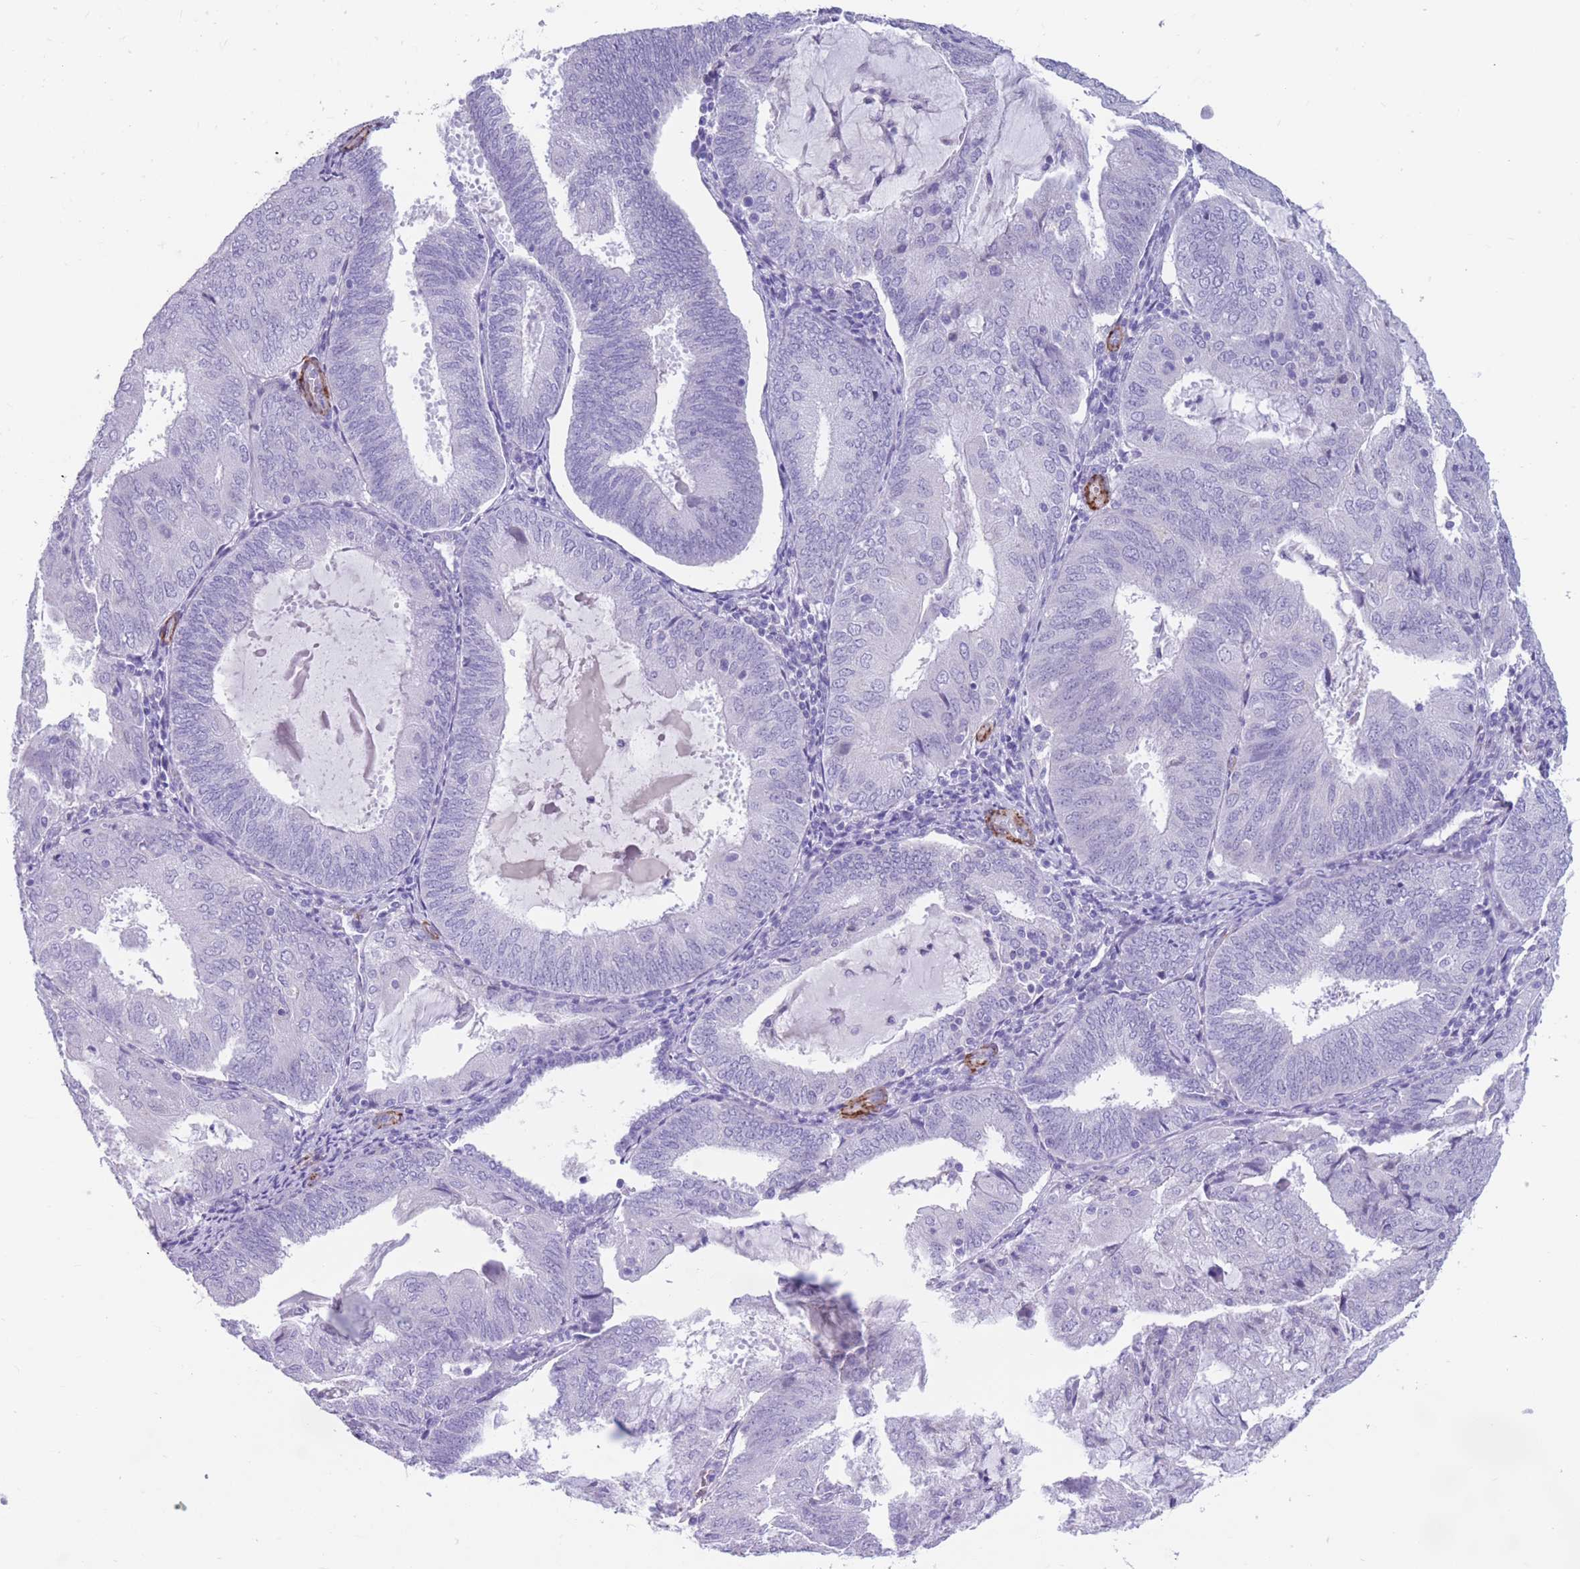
{"staining": {"intensity": "negative", "quantity": "none", "location": "none"}, "tissue": "endometrial cancer", "cell_type": "Tumor cells", "image_type": "cancer", "snomed": [{"axis": "morphology", "description": "Adenocarcinoma, NOS"}, {"axis": "topography", "description": "Endometrium"}], "caption": "An immunohistochemistry micrograph of endometrial adenocarcinoma is shown. There is no staining in tumor cells of endometrial adenocarcinoma.", "gene": "DPYD", "patient": {"sex": "female", "age": 81}}